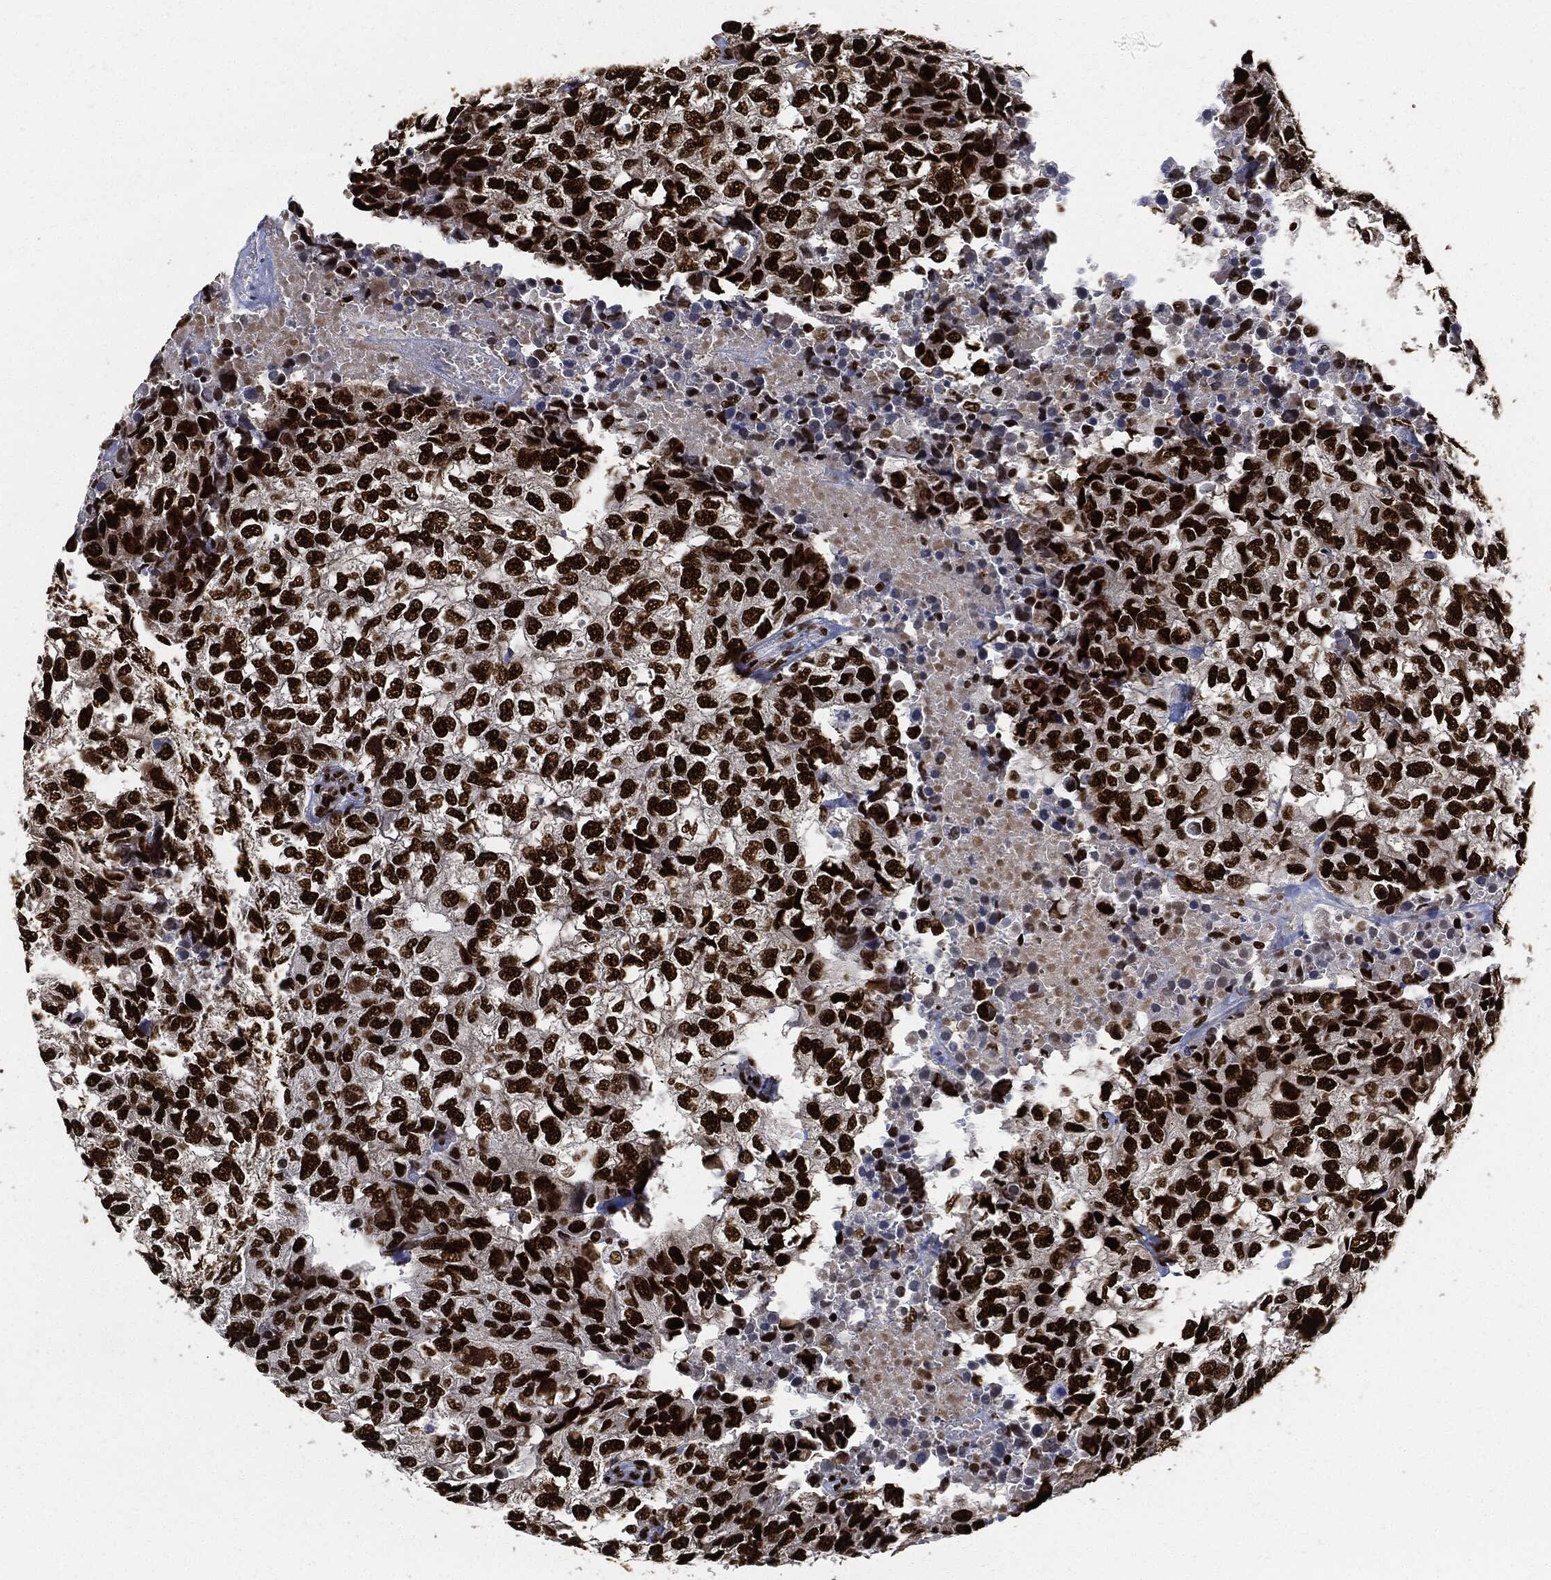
{"staining": {"intensity": "strong", "quantity": ">75%", "location": "nuclear"}, "tissue": "breast cancer", "cell_type": "Tumor cells", "image_type": "cancer", "snomed": [{"axis": "morphology", "description": "Duct carcinoma"}, {"axis": "topography", "description": "Breast"}], "caption": "Protein staining of intraductal carcinoma (breast) tissue exhibits strong nuclear positivity in approximately >75% of tumor cells.", "gene": "RECQL", "patient": {"sex": "female", "age": 30}}